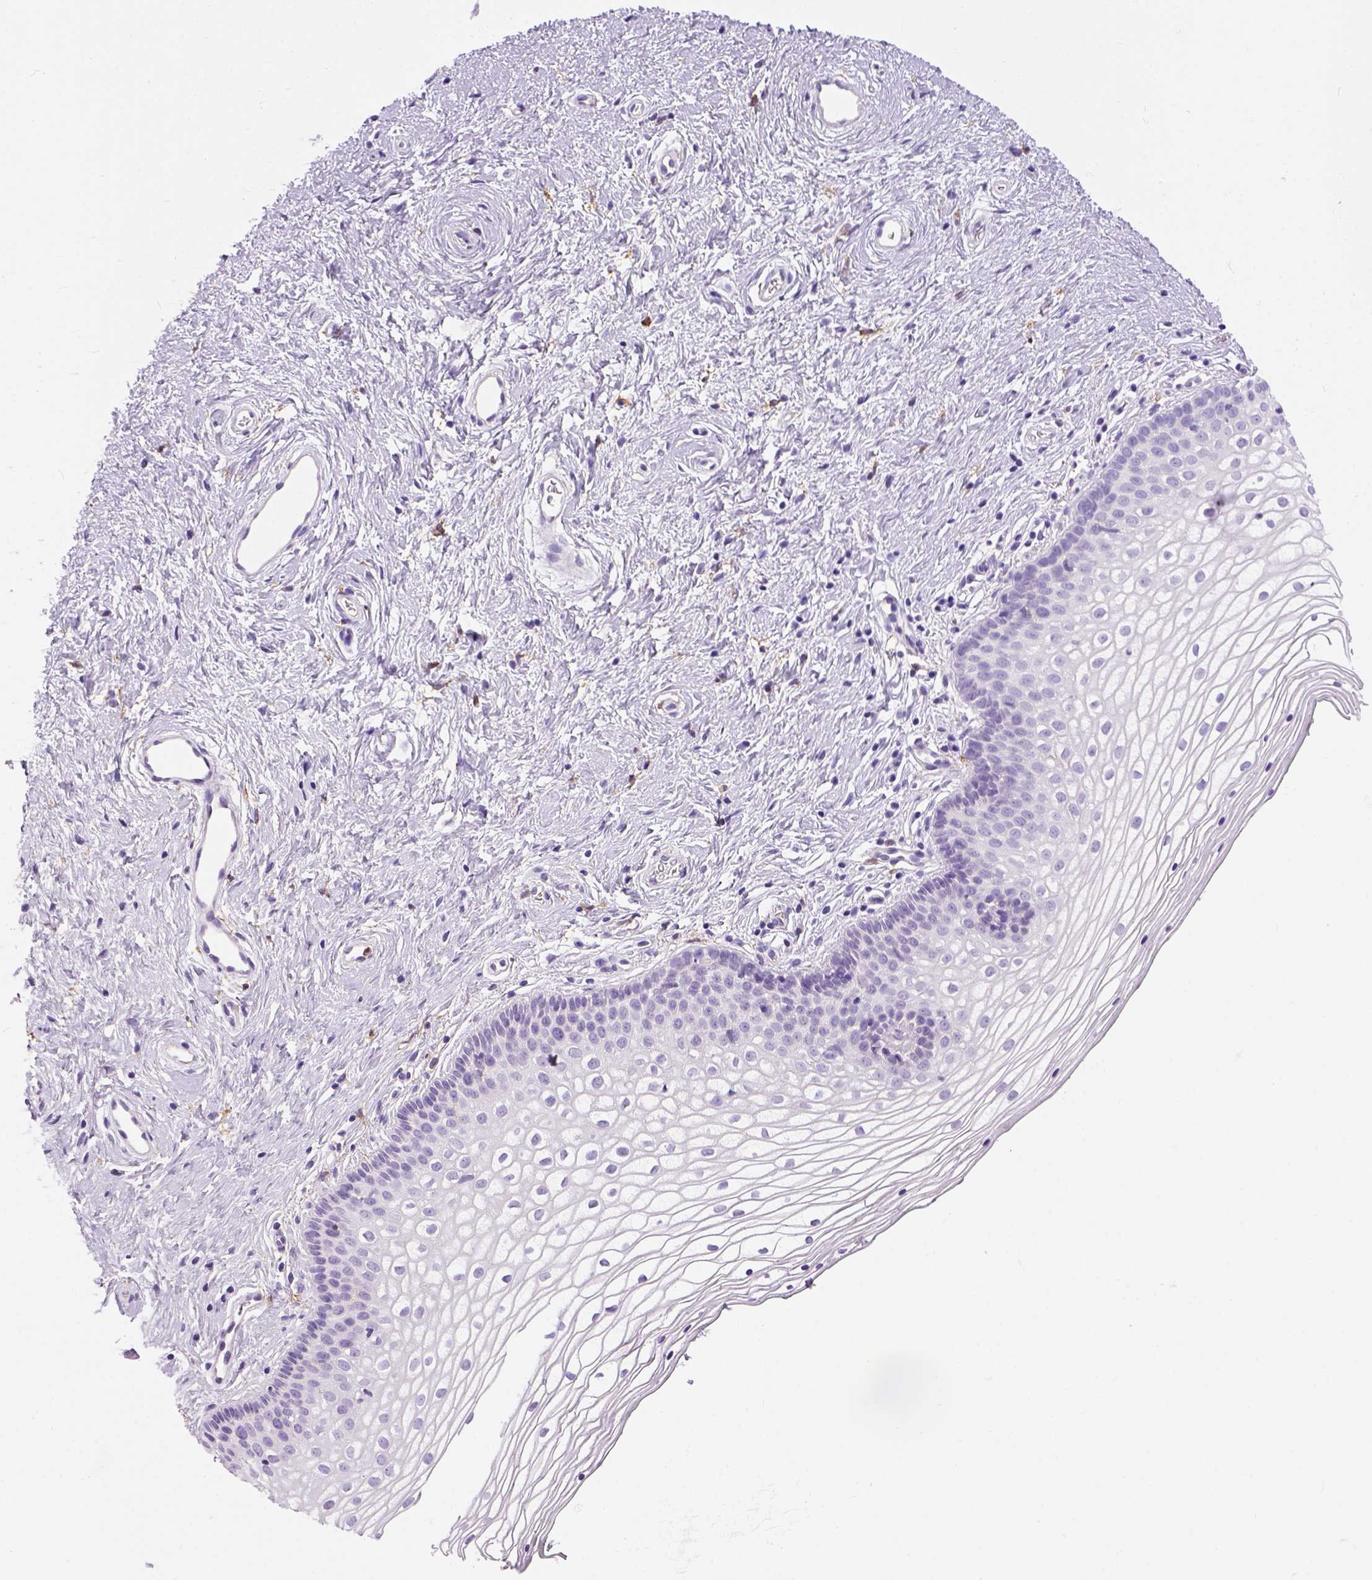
{"staining": {"intensity": "negative", "quantity": "none", "location": "none"}, "tissue": "vagina", "cell_type": "Squamous epithelial cells", "image_type": "normal", "snomed": [{"axis": "morphology", "description": "Normal tissue, NOS"}, {"axis": "topography", "description": "Vagina"}], "caption": "Immunohistochemistry image of benign vagina: human vagina stained with DAB shows no significant protein staining in squamous epithelial cells. The staining was performed using DAB to visualize the protein expression in brown, while the nuclei were stained in blue with hematoxylin (Magnification: 20x).", "gene": "CD14", "patient": {"sex": "female", "age": 36}}